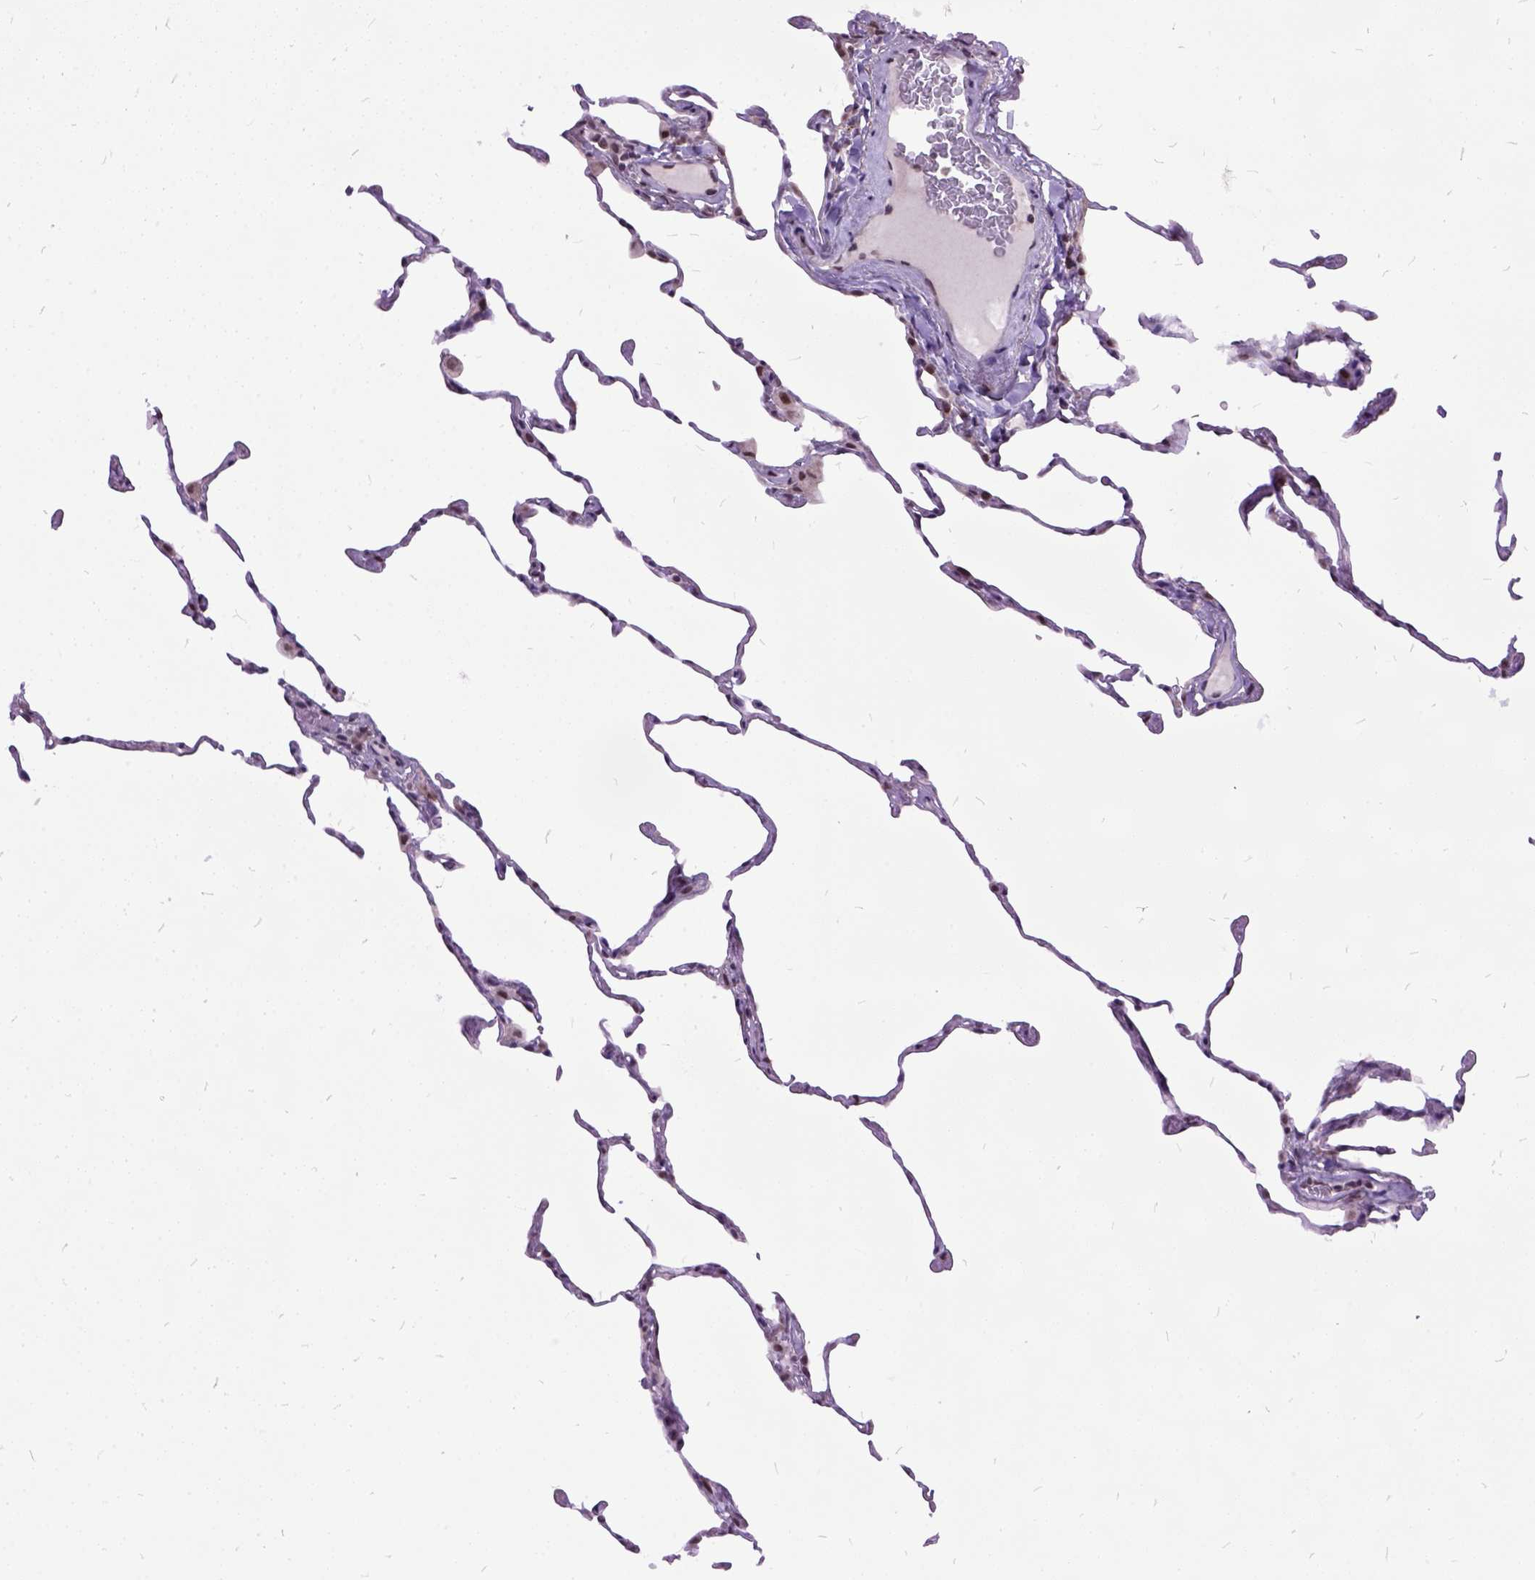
{"staining": {"intensity": "moderate", "quantity": ">75%", "location": "nuclear"}, "tissue": "lung", "cell_type": "Alveolar cells", "image_type": "normal", "snomed": [{"axis": "morphology", "description": "Normal tissue, NOS"}, {"axis": "topography", "description": "Lung"}], "caption": "Lung stained for a protein (brown) exhibits moderate nuclear positive staining in approximately >75% of alveolar cells.", "gene": "ORC5", "patient": {"sex": "female", "age": 57}}